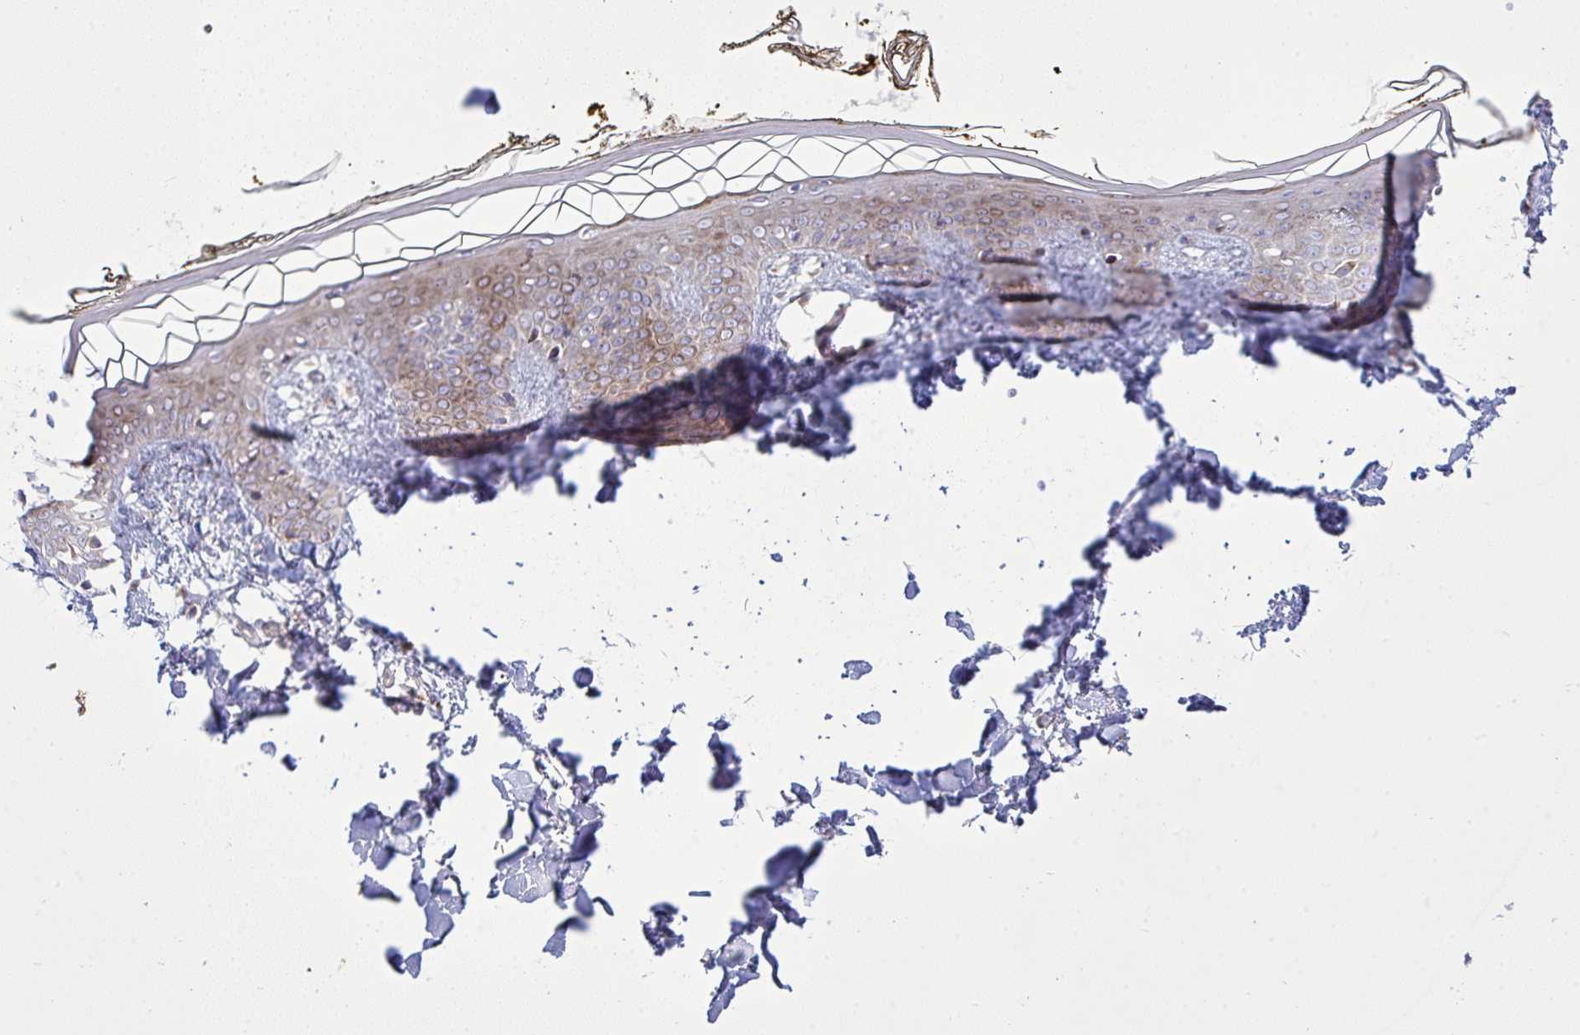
{"staining": {"intensity": "weak", "quantity": ">75%", "location": "cytoplasmic/membranous"}, "tissue": "skin", "cell_type": "Fibroblasts", "image_type": "normal", "snomed": [{"axis": "morphology", "description": "Normal tissue, NOS"}, {"axis": "topography", "description": "Skin"}], "caption": "This photomicrograph demonstrates benign skin stained with immunohistochemistry to label a protein in brown. The cytoplasmic/membranous of fibroblasts show weak positivity for the protein. Nuclei are counter-stained blue.", "gene": "NDUFA7", "patient": {"sex": "female", "age": 34}}